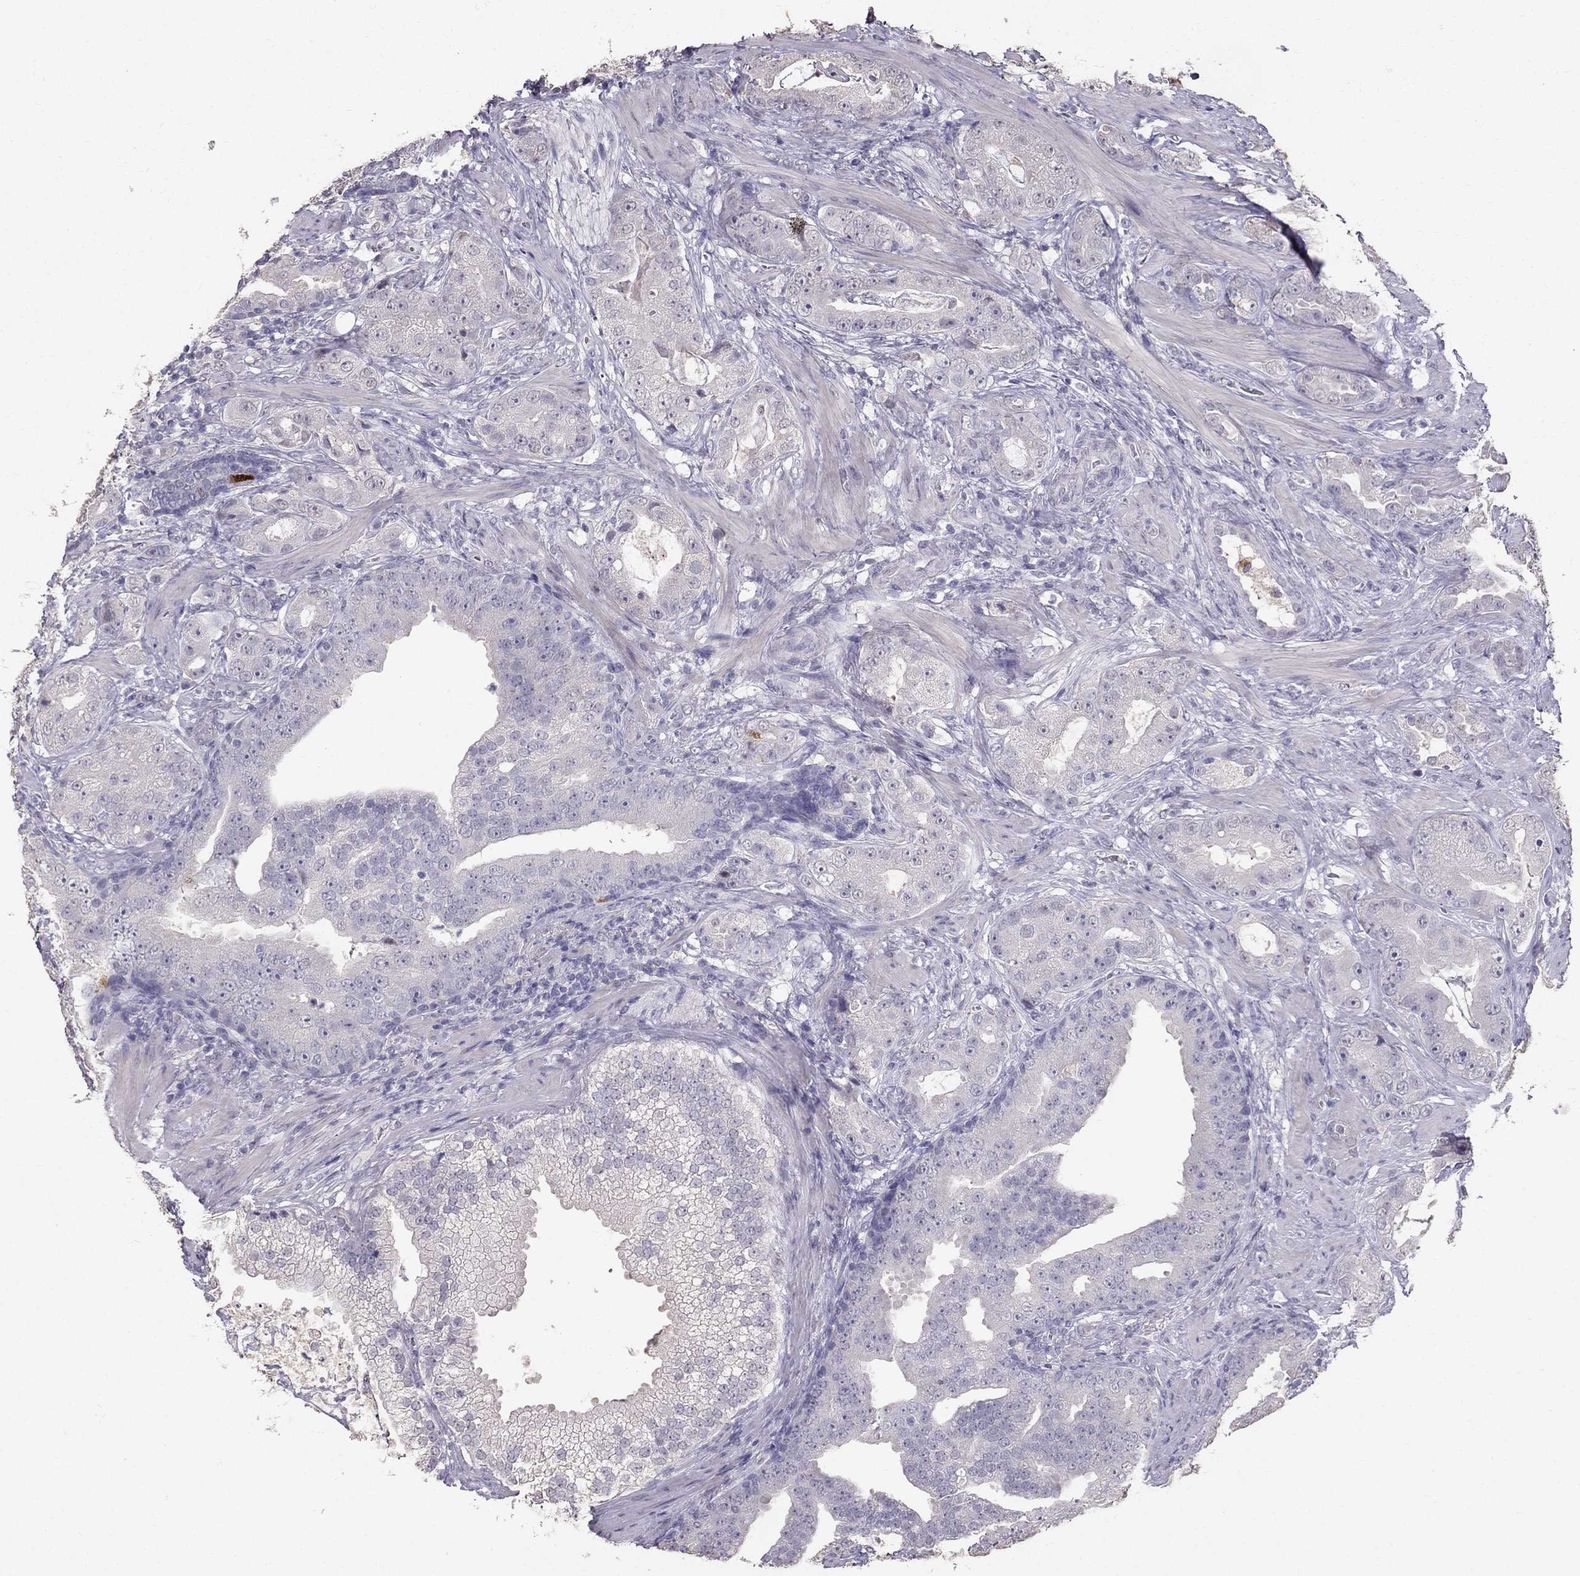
{"staining": {"intensity": "negative", "quantity": "none", "location": "none"}, "tissue": "prostate cancer", "cell_type": "Tumor cells", "image_type": "cancer", "snomed": [{"axis": "morphology", "description": "Adenocarcinoma, NOS"}, {"axis": "topography", "description": "Prostate"}], "caption": "This is an IHC histopathology image of human prostate cancer (adenocarcinoma). There is no positivity in tumor cells.", "gene": "SCG5", "patient": {"sex": "male", "age": 57}}